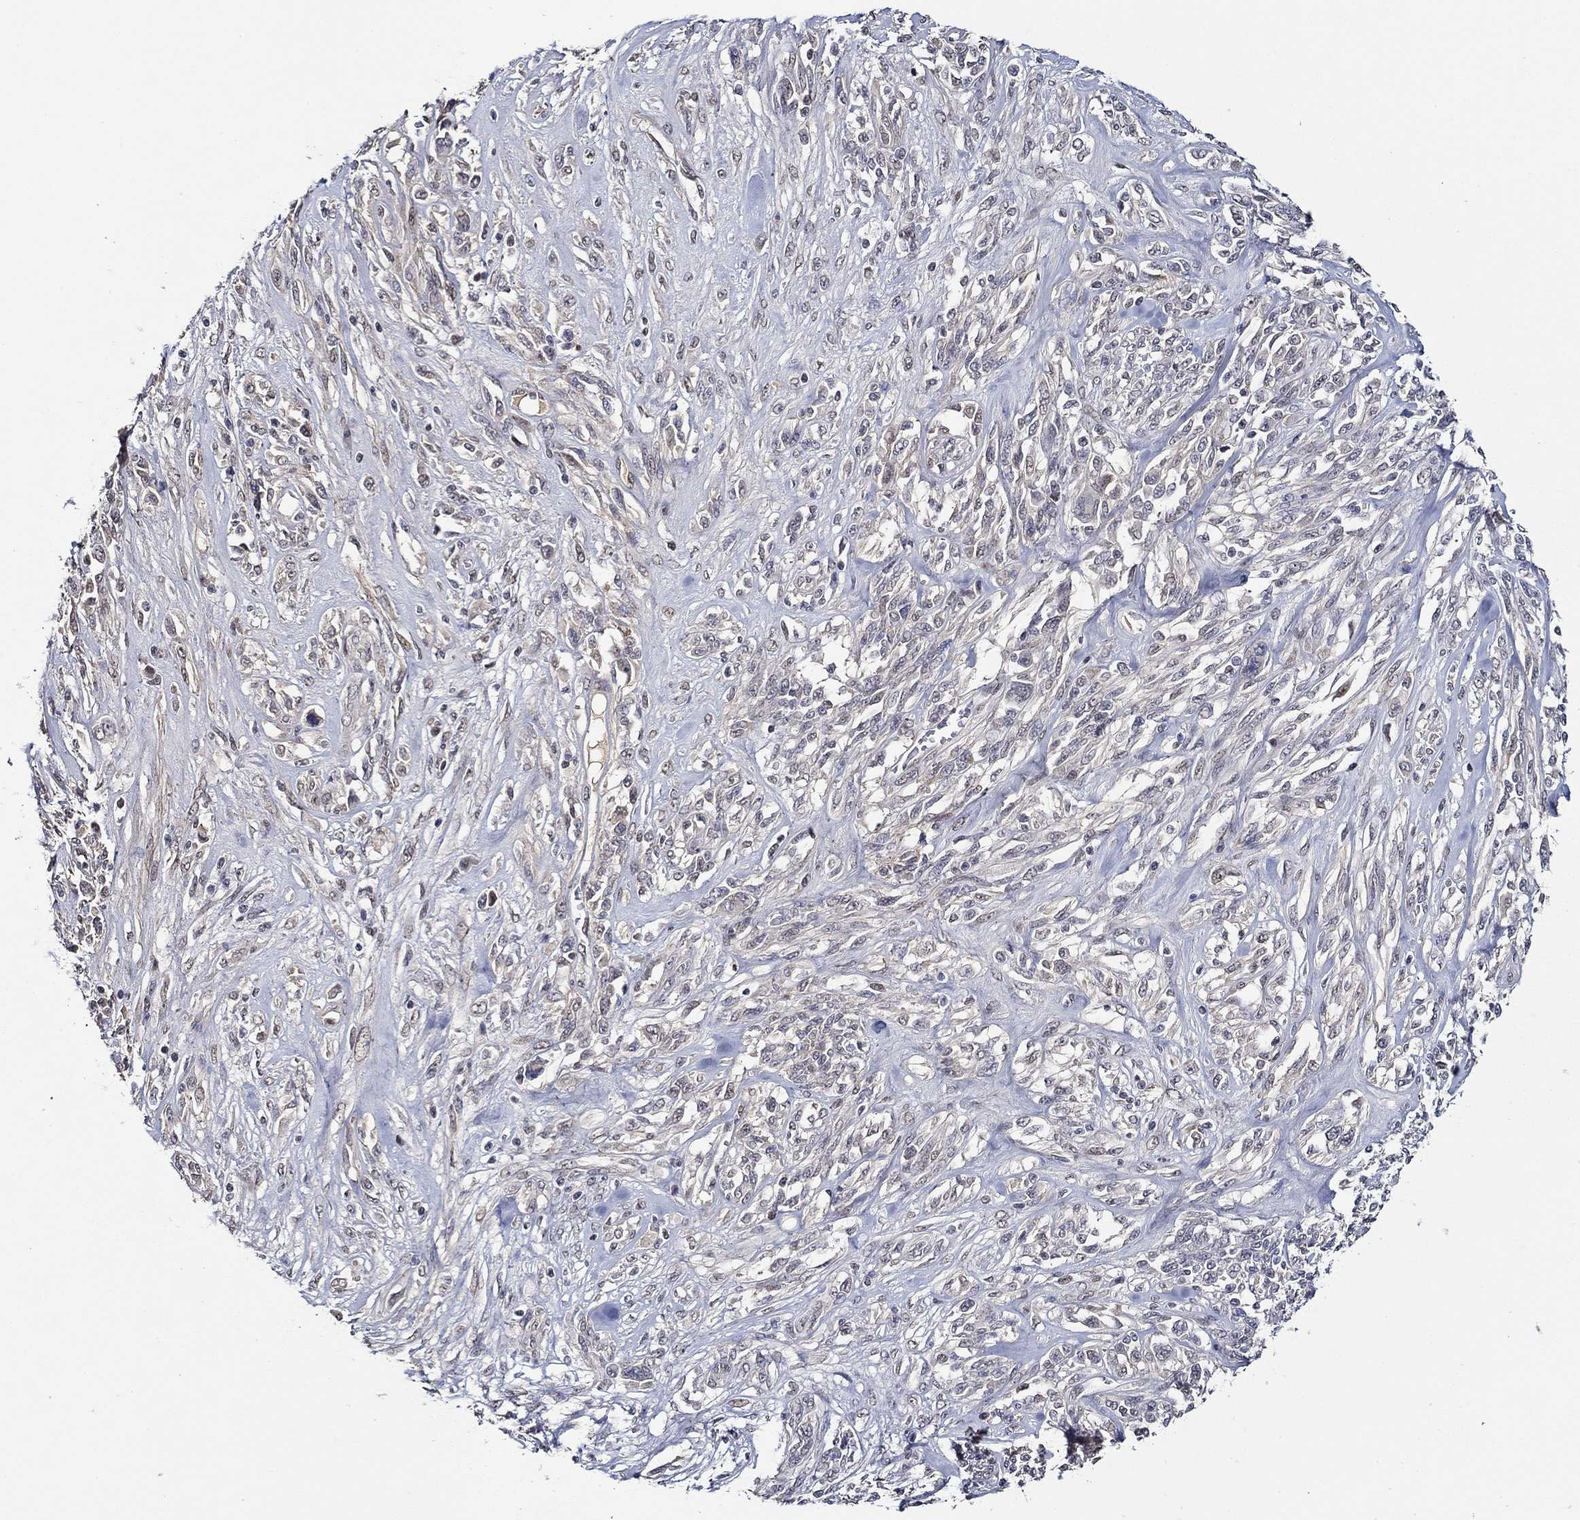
{"staining": {"intensity": "negative", "quantity": "none", "location": "none"}, "tissue": "melanoma", "cell_type": "Tumor cells", "image_type": "cancer", "snomed": [{"axis": "morphology", "description": "Malignant melanoma, NOS"}, {"axis": "topography", "description": "Skin"}], "caption": "High magnification brightfield microscopy of melanoma stained with DAB (brown) and counterstained with hematoxylin (blue): tumor cells show no significant staining. (DAB (3,3'-diaminobenzidine) immunohistochemistry, high magnification).", "gene": "GATA2", "patient": {"sex": "female", "age": 91}}